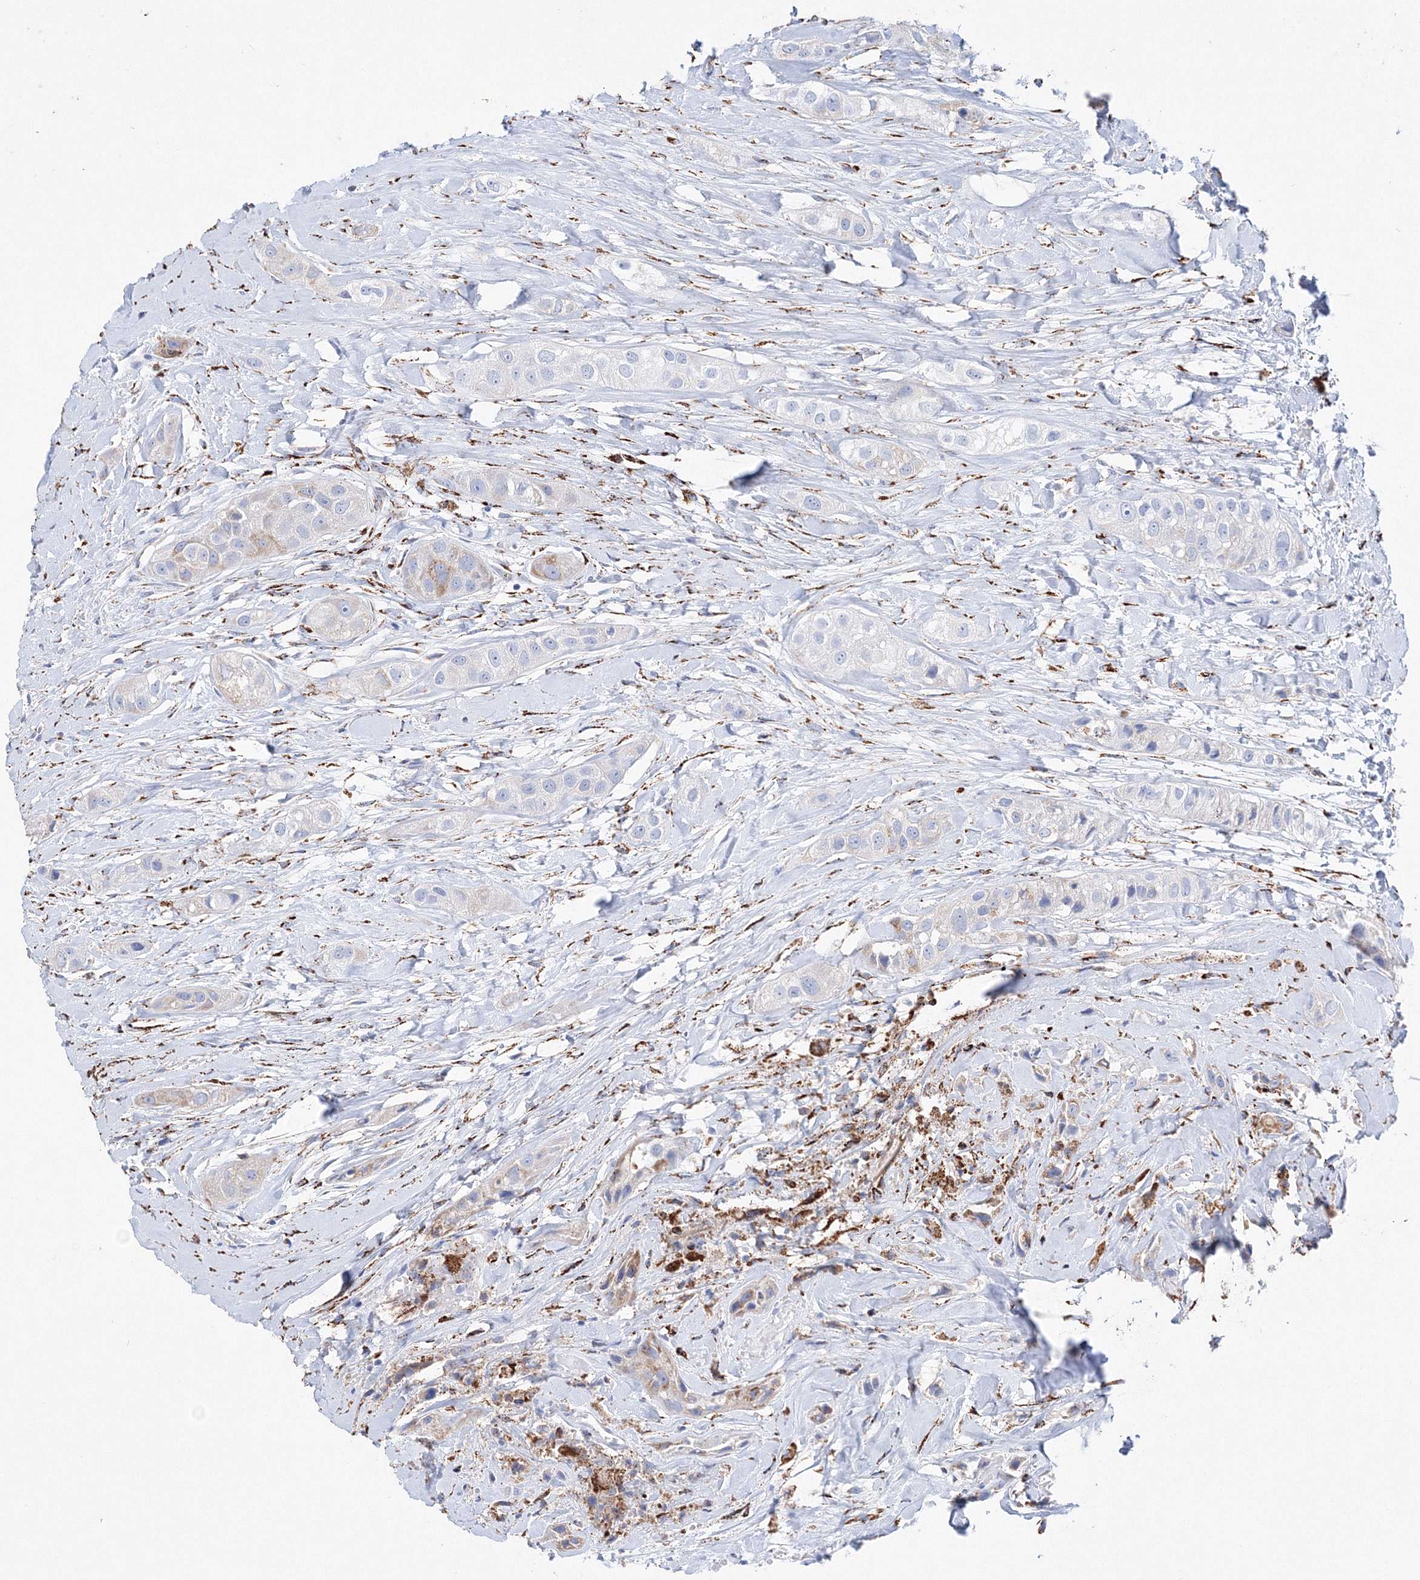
{"staining": {"intensity": "weak", "quantity": "<25%", "location": "cytoplasmic/membranous"}, "tissue": "head and neck cancer", "cell_type": "Tumor cells", "image_type": "cancer", "snomed": [{"axis": "morphology", "description": "Normal tissue, NOS"}, {"axis": "morphology", "description": "Squamous cell carcinoma, NOS"}, {"axis": "topography", "description": "Skeletal muscle"}, {"axis": "topography", "description": "Head-Neck"}], "caption": "This is an IHC micrograph of squamous cell carcinoma (head and neck). There is no expression in tumor cells.", "gene": "MERTK", "patient": {"sex": "male", "age": 51}}